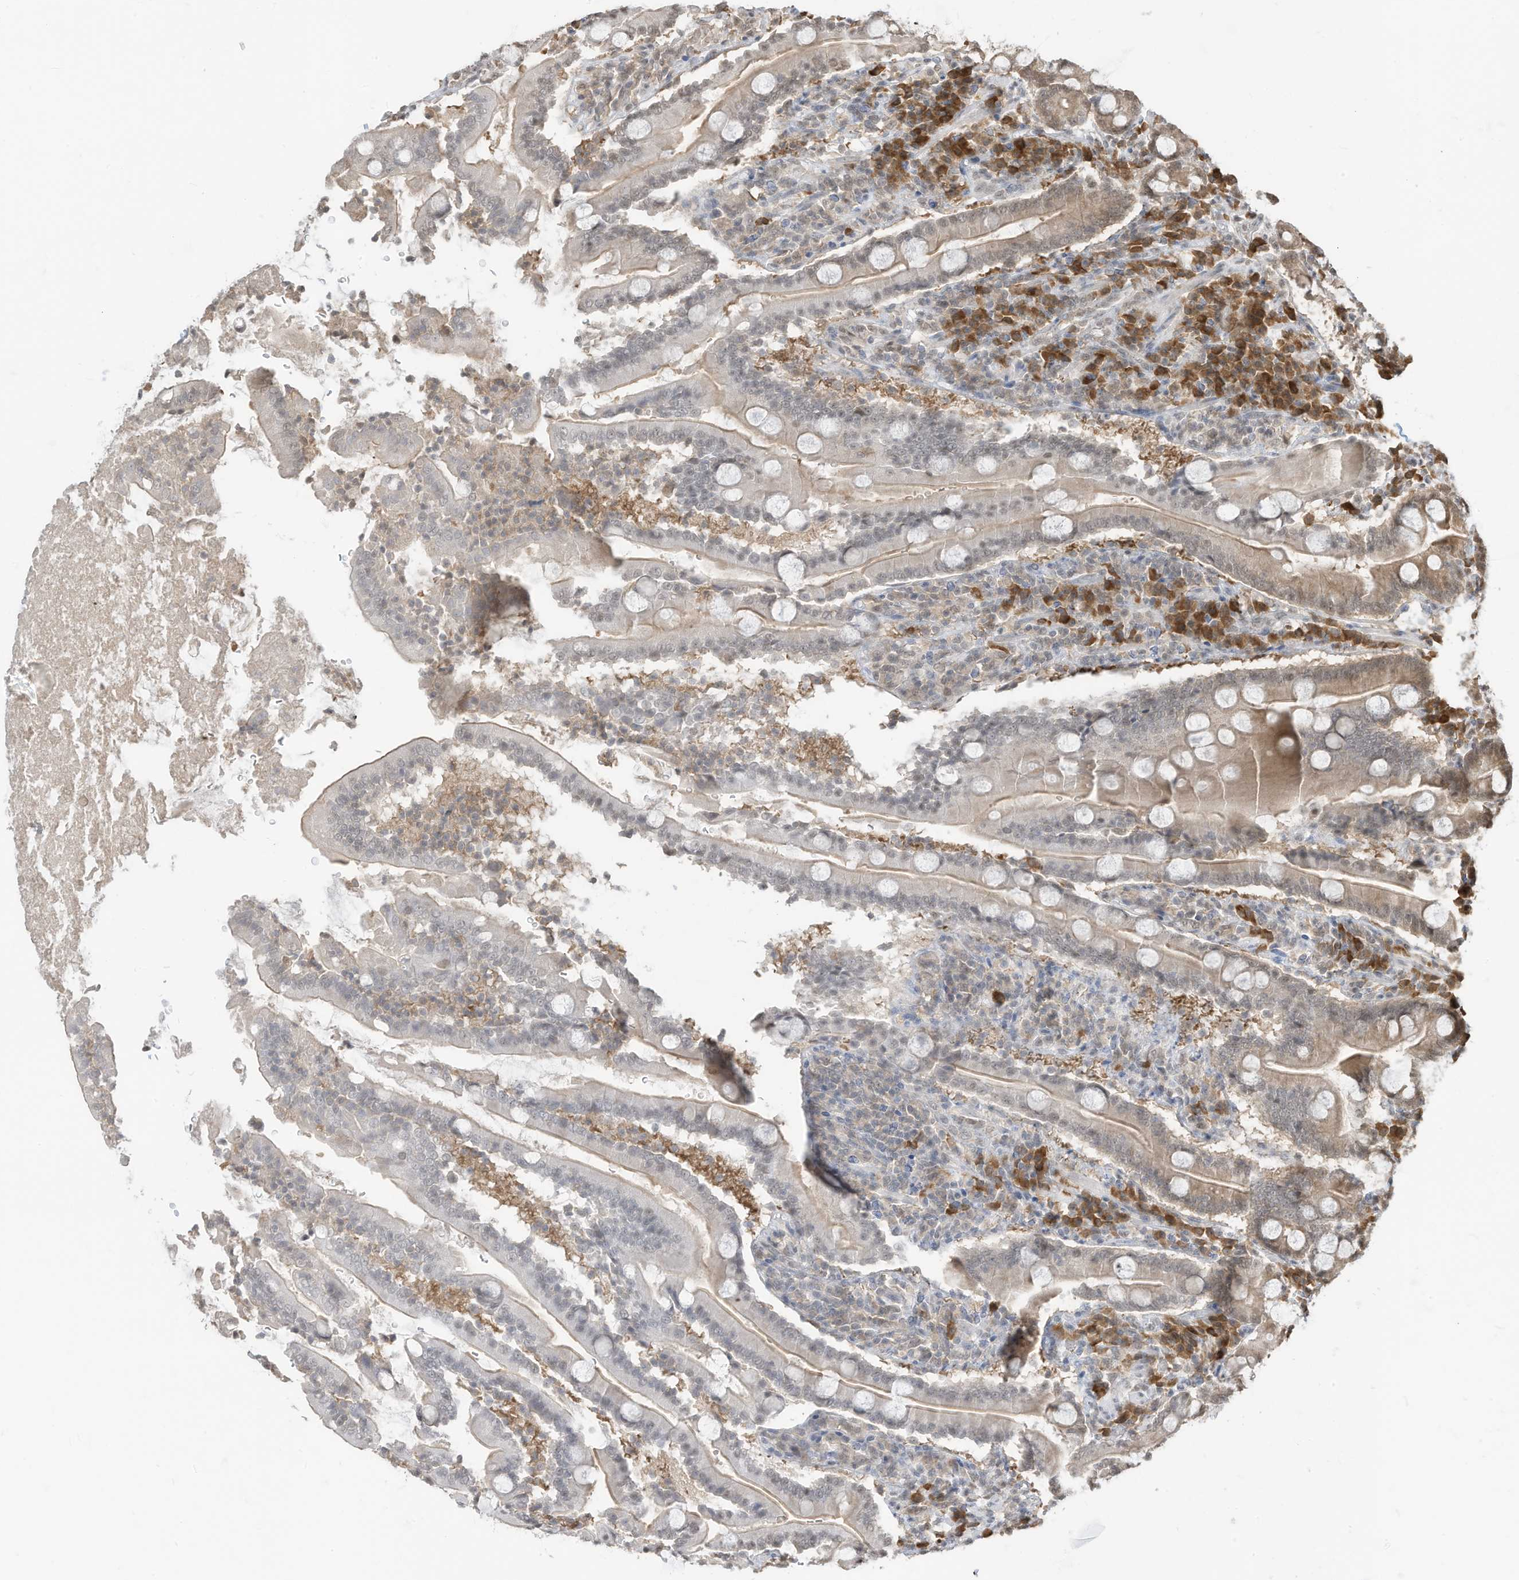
{"staining": {"intensity": "moderate", "quantity": "<25%", "location": "cytoplasmic/membranous,nuclear"}, "tissue": "duodenum", "cell_type": "Glandular cells", "image_type": "normal", "snomed": [{"axis": "morphology", "description": "Normal tissue, NOS"}, {"axis": "topography", "description": "Duodenum"}], "caption": "A histopathology image of human duodenum stained for a protein reveals moderate cytoplasmic/membranous,nuclear brown staining in glandular cells. (DAB (3,3'-diaminobenzidine) IHC, brown staining for protein, blue staining for nuclei).", "gene": "ZNF195", "patient": {"sex": "male", "age": 35}}